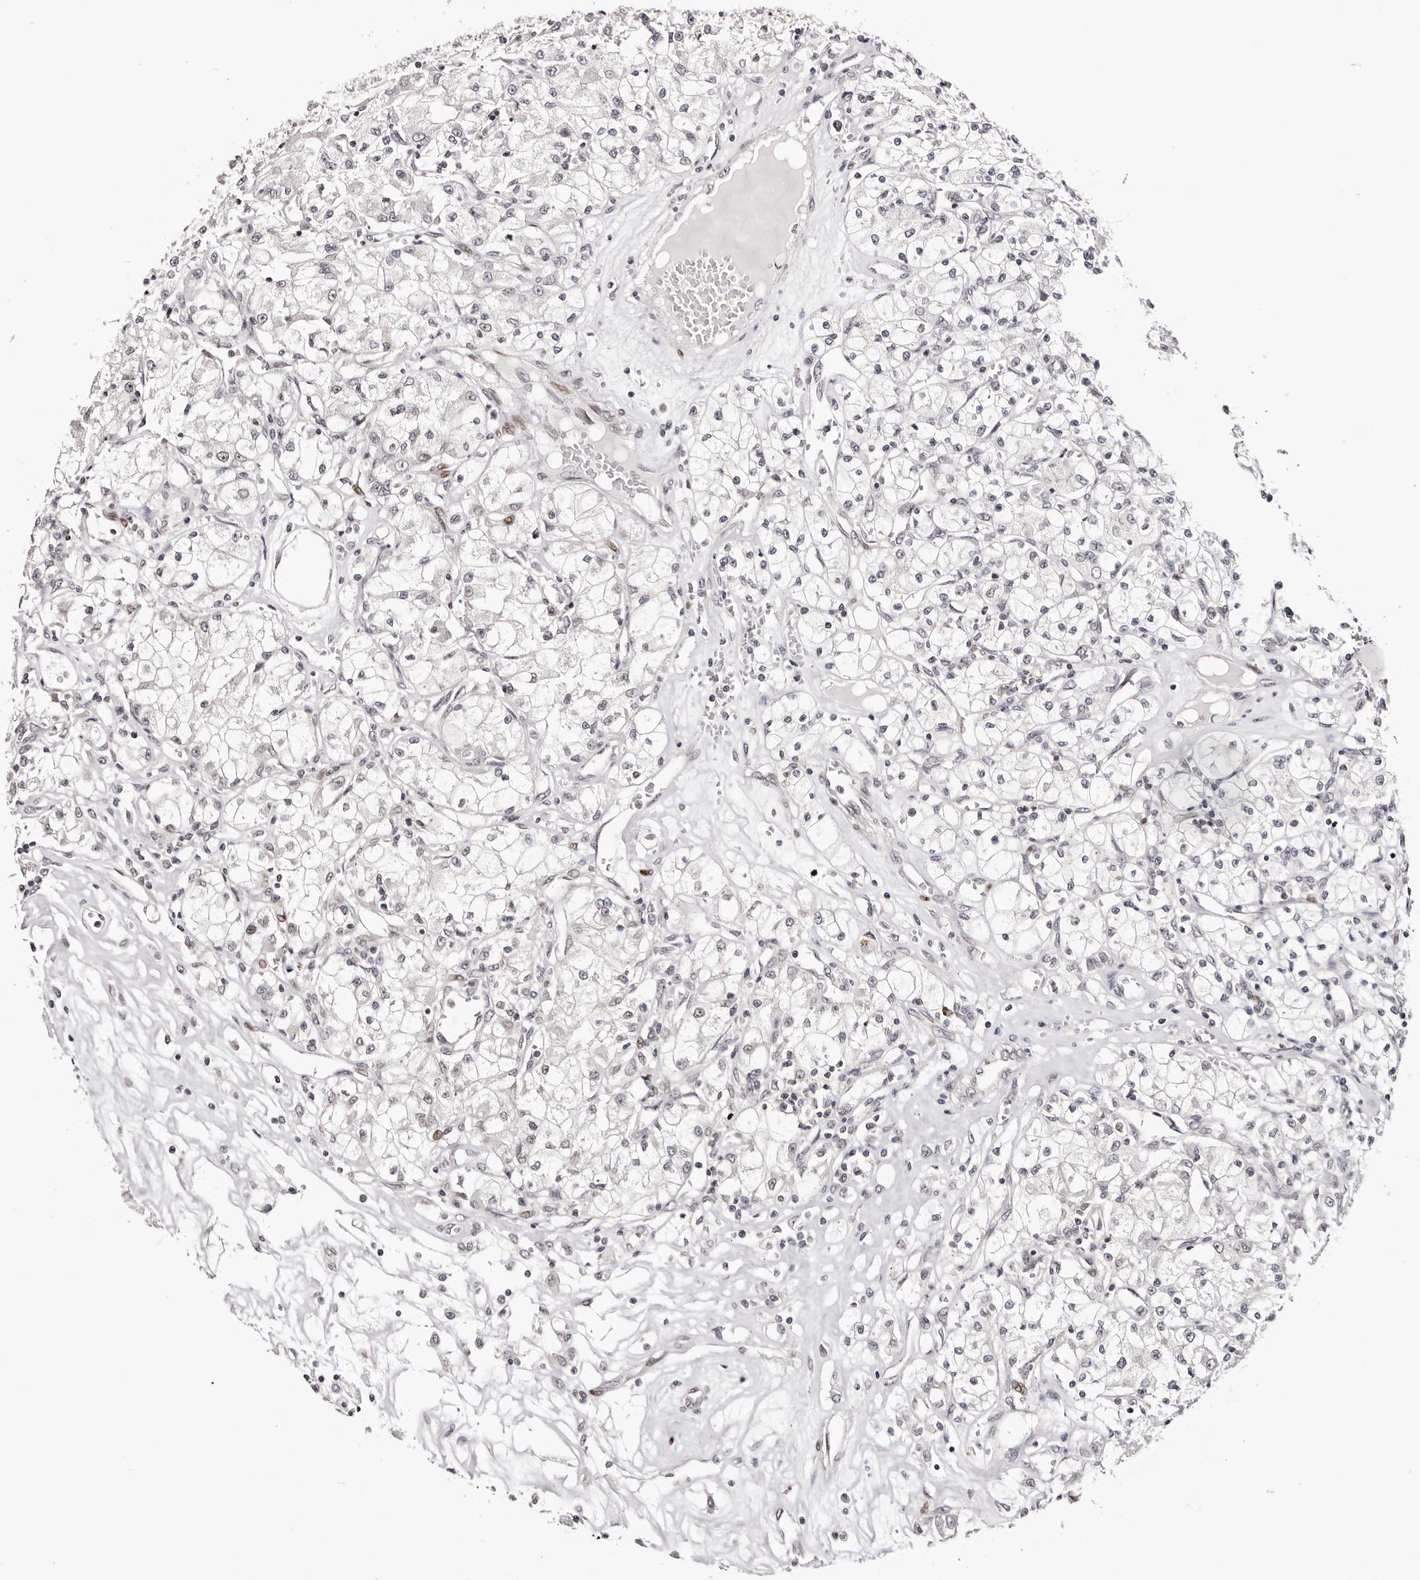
{"staining": {"intensity": "negative", "quantity": "none", "location": "none"}, "tissue": "renal cancer", "cell_type": "Tumor cells", "image_type": "cancer", "snomed": [{"axis": "morphology", "description": "Adenocarcinoma, NOS"}, {"axis": "topography", "description": "Kidney"}], "caption": "DAB immunohistochemical staining of renal cancer (adenocarcinoma) demonstrates no significant staining in tumor cells.", "gene": "NUP153", "patient": {"sex": "female", "age": 59}}